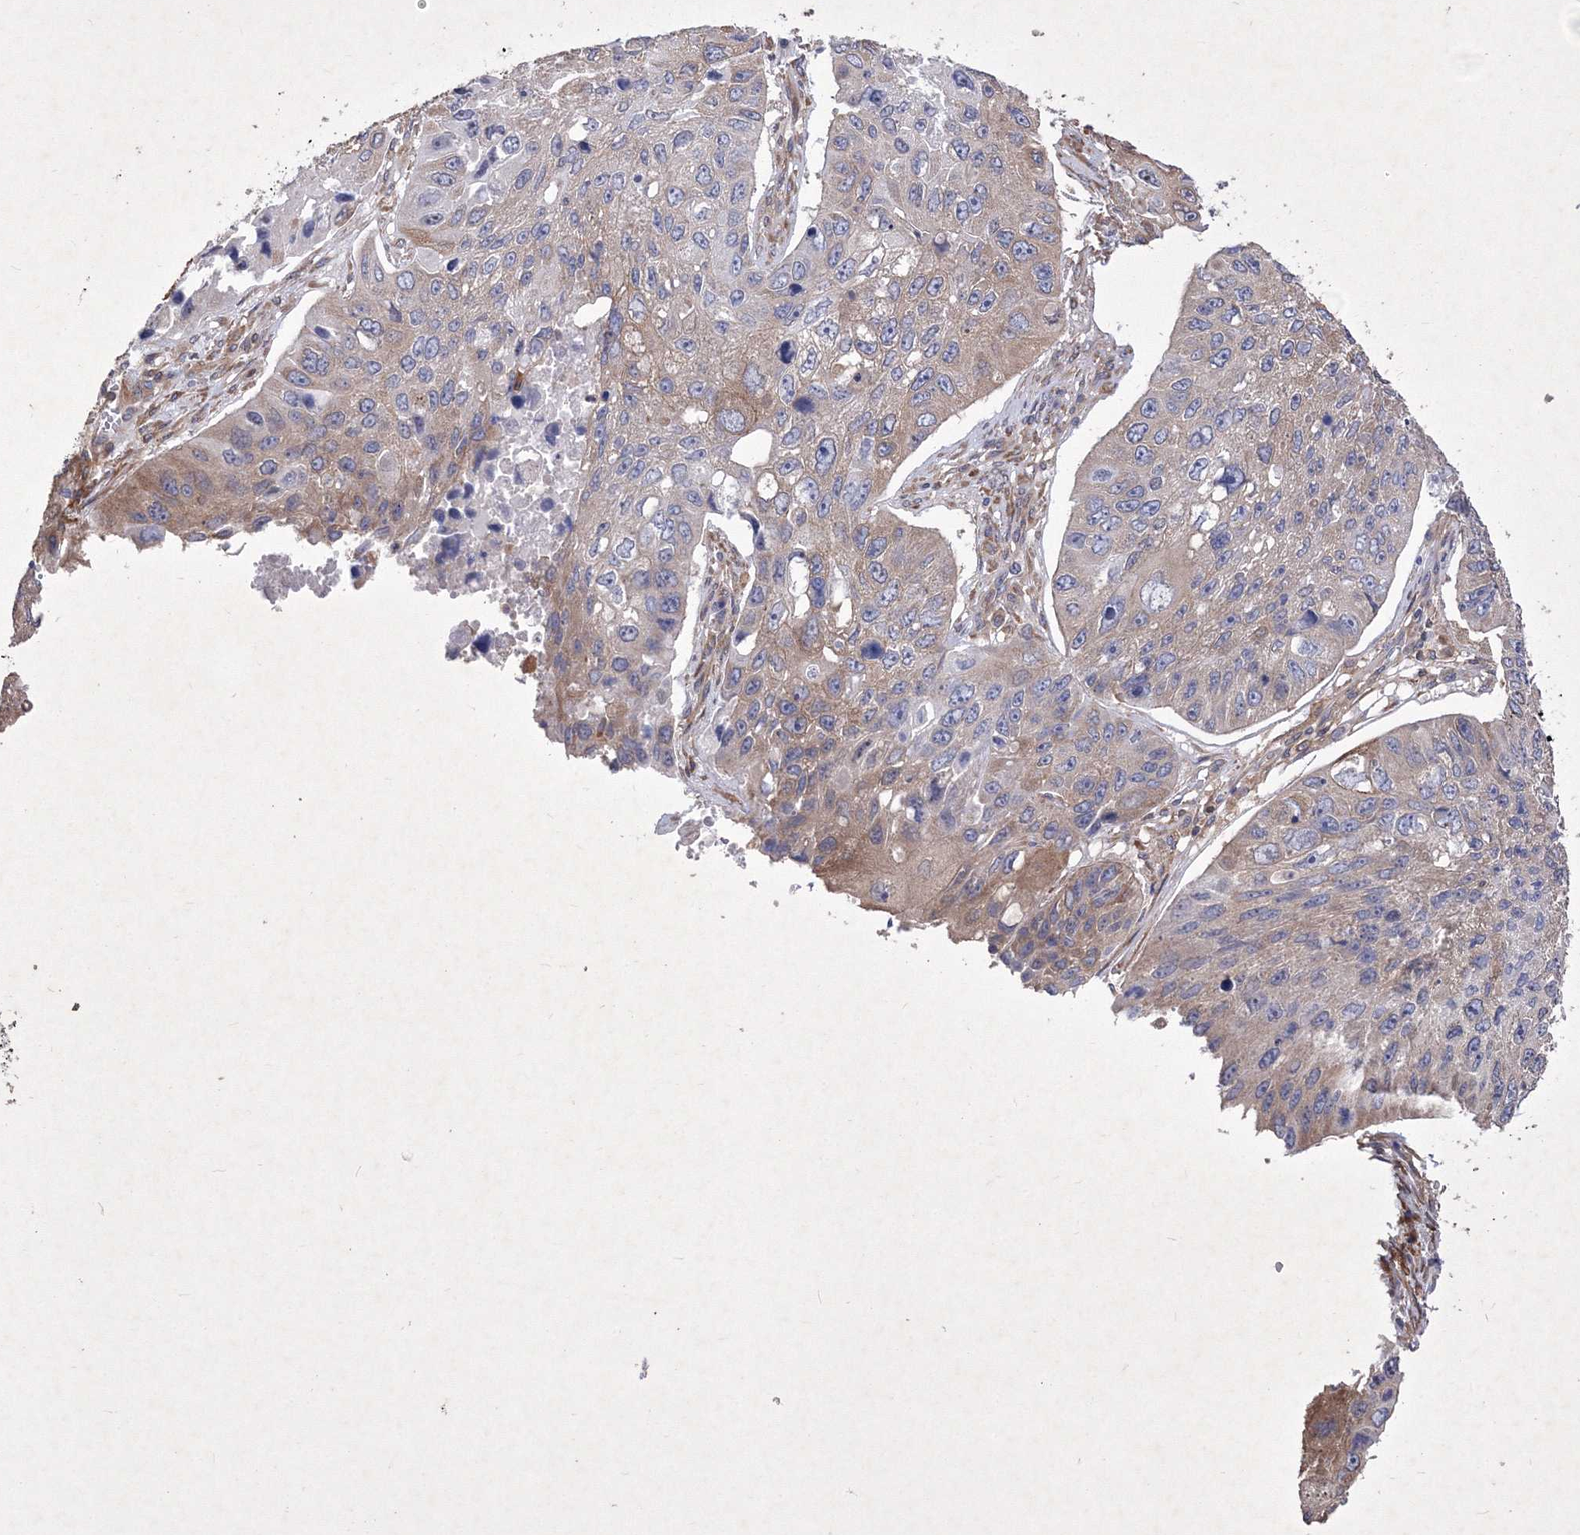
{"staining": {"intensity": "weak", "quantity": "<25%", "location": "cytoplasmic/membranous"}, "tissue": "lung cancer", "cell_type": "Tumor cells", "image_type": "cancer", "snomed": [{"axis": "morphology", "description": "Squamous cell carcinoma, NOS"}, {"axis": "topography", "description": "Lung"}], "caption": "Tumor cells are negative for brown protein staining in lung squamous cell carcinoma. Brightfield microscopy of immunohistochemistry (IHC) stained with DAB (3,3'-diaminobenzidine) (brown) and hematoxylin (blue), captured at high magnification.", "gene": "SNX18", "patient": {"sex": "male", "age": 61}}